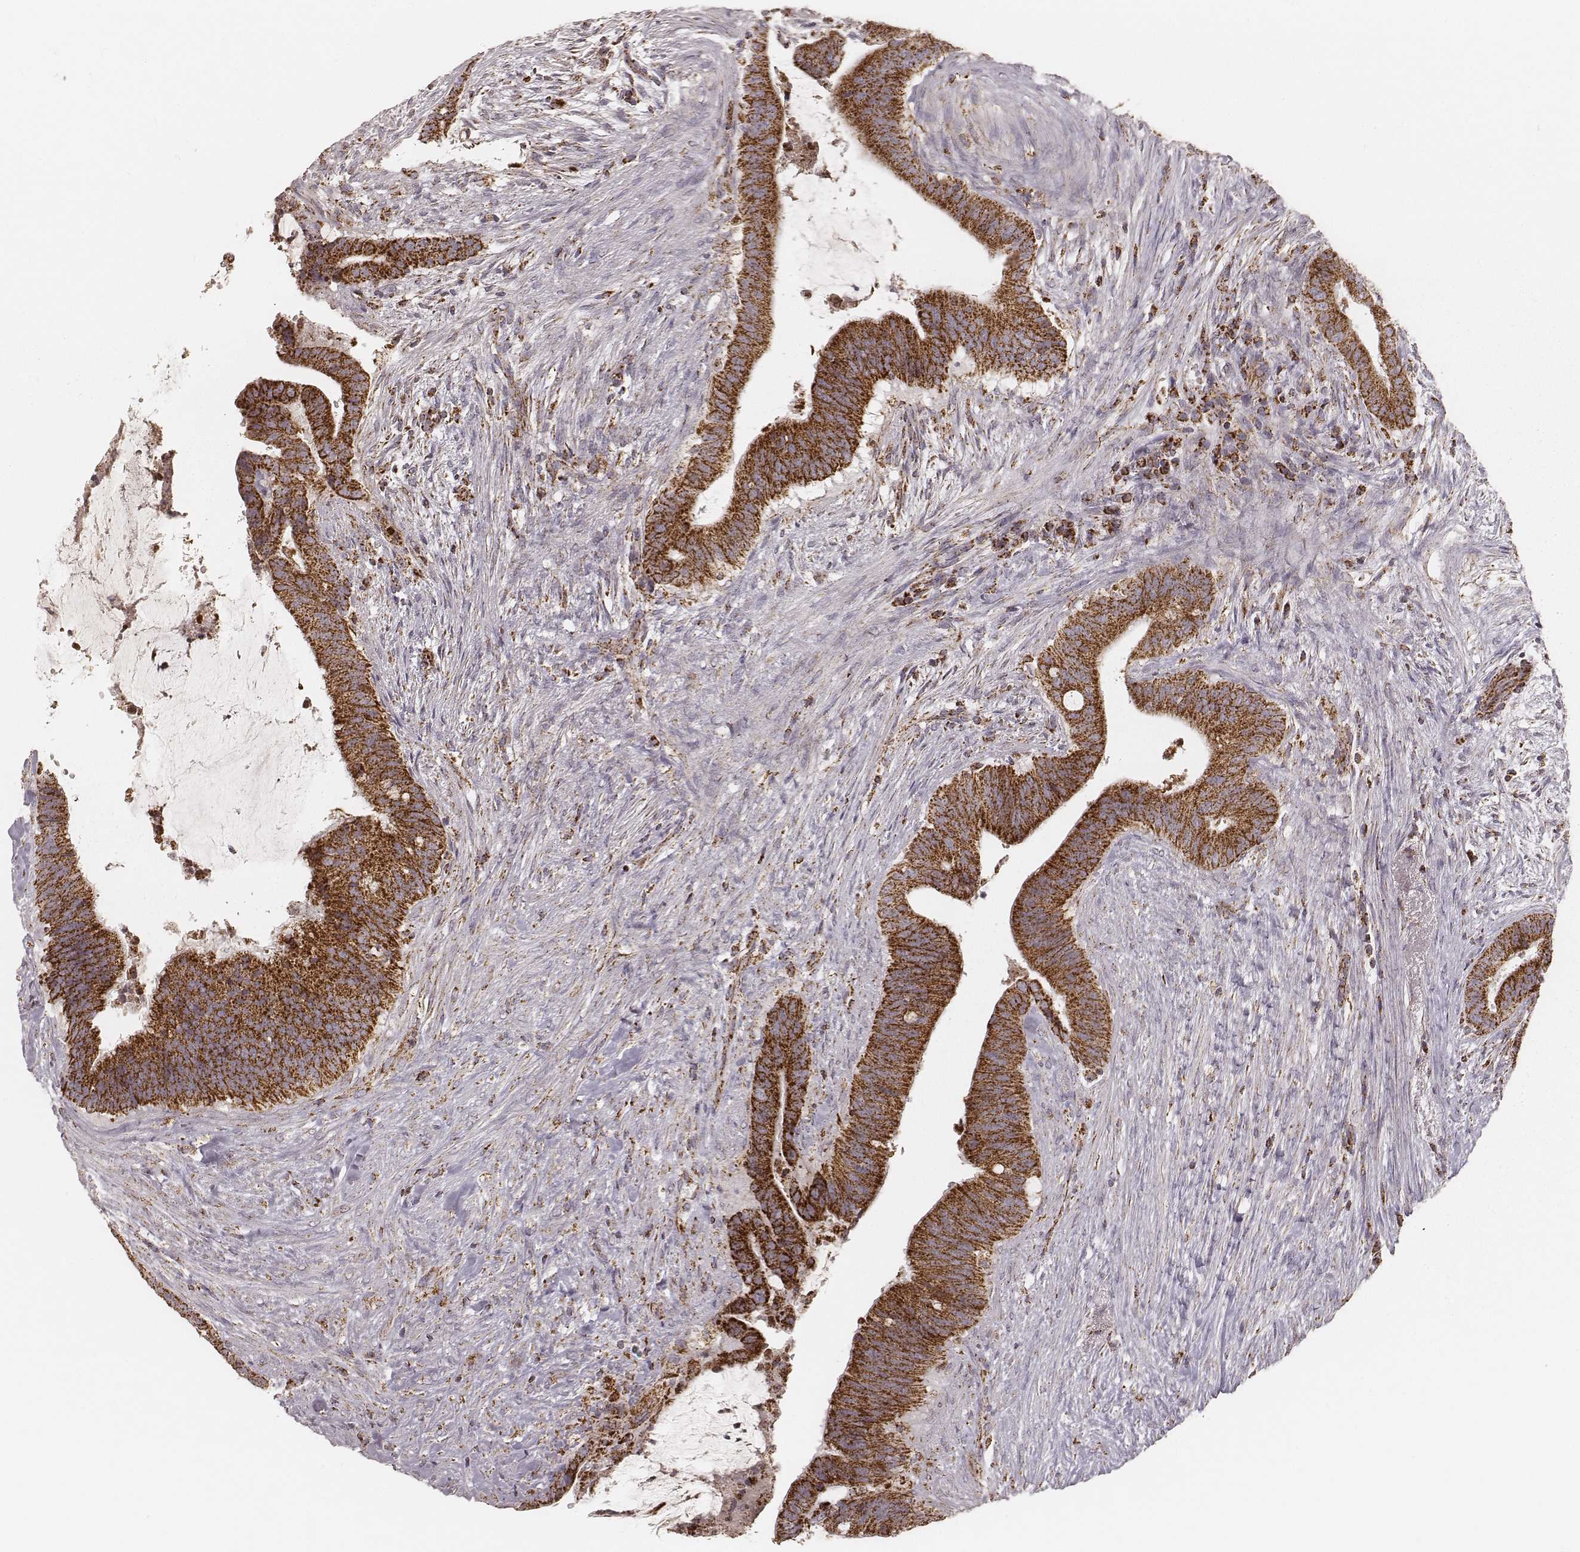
{"staining": {"intensity": "strong", "quantity": ">75%", "location": "cytoplasmic/membranous"}, "tissue": "colorectal cancer", "cell_type": "Tumor cells", "image_type": "cancer", "snomed": [{"axis": "morphology", "description": "Adenocarcinoma, NOS"}, {"axis": "topography", "description": "Colon"}], "caption": "The micrograph shows staining of colorectal cancer, revealing strong cytoplasmic/membranous protein positivity (brown color) within tumor cells.", "gene": "CS", "patient": {"sex": "female", "age": 43}}